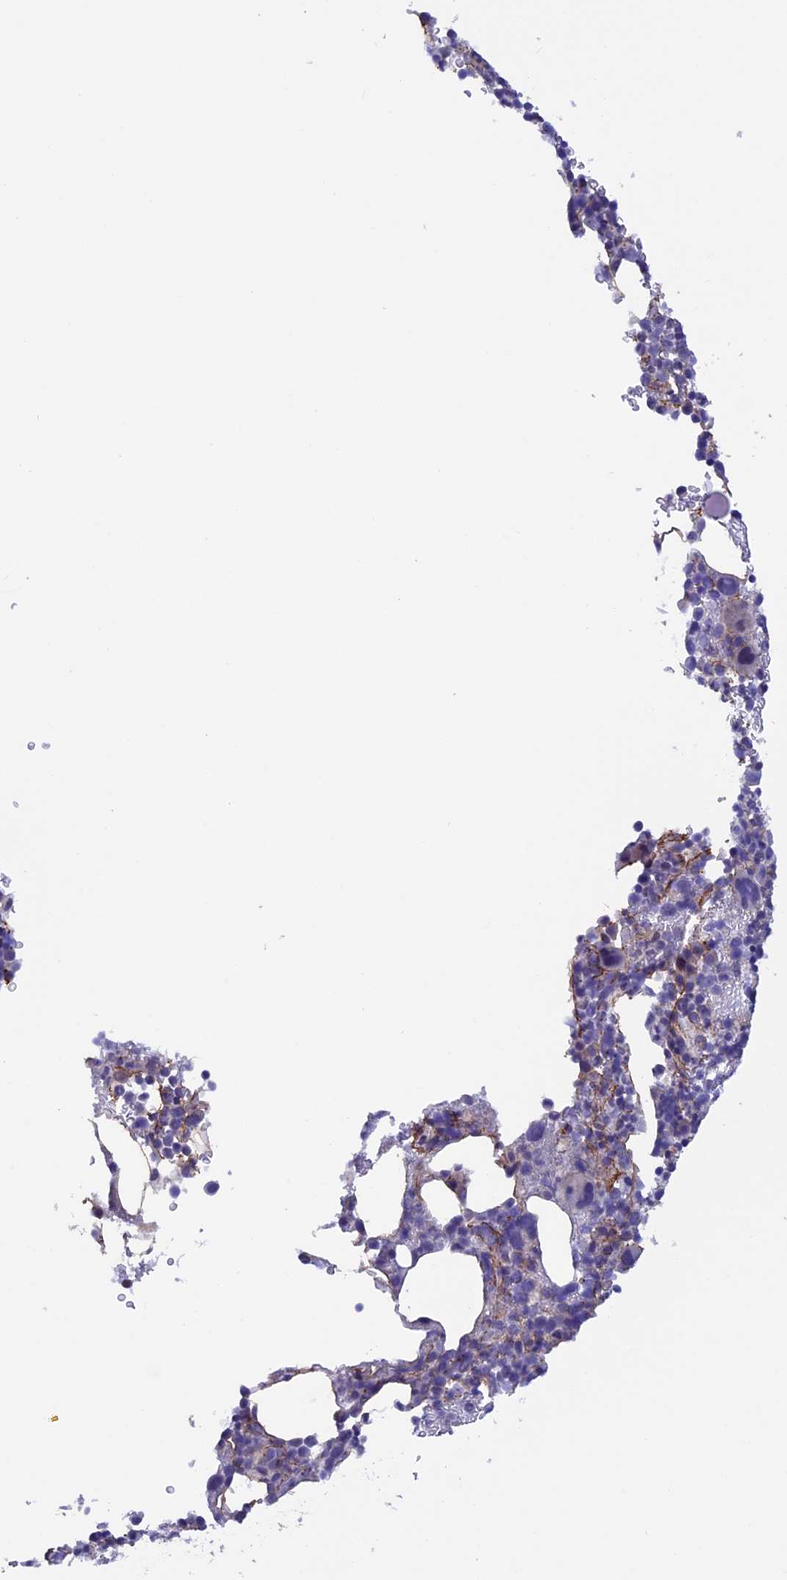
{"staining": {"intensity": "negative", "quantity": "none", "location": "none"}, "tissue": "bone marrow", "cell_type": "Hematopoietic cells", "image_type": "normal", "snomed": [{"axis": "morphology", "description": "Normal tissue, NOS"}, {"axis": "topography", "description": "Bone marrow"}], "caption": "Hematopoietic cells are negative for brown protein staining in benign bone marrow.", "gene": "COL4A3", "patient": {"sex": "female", "age": 82}}